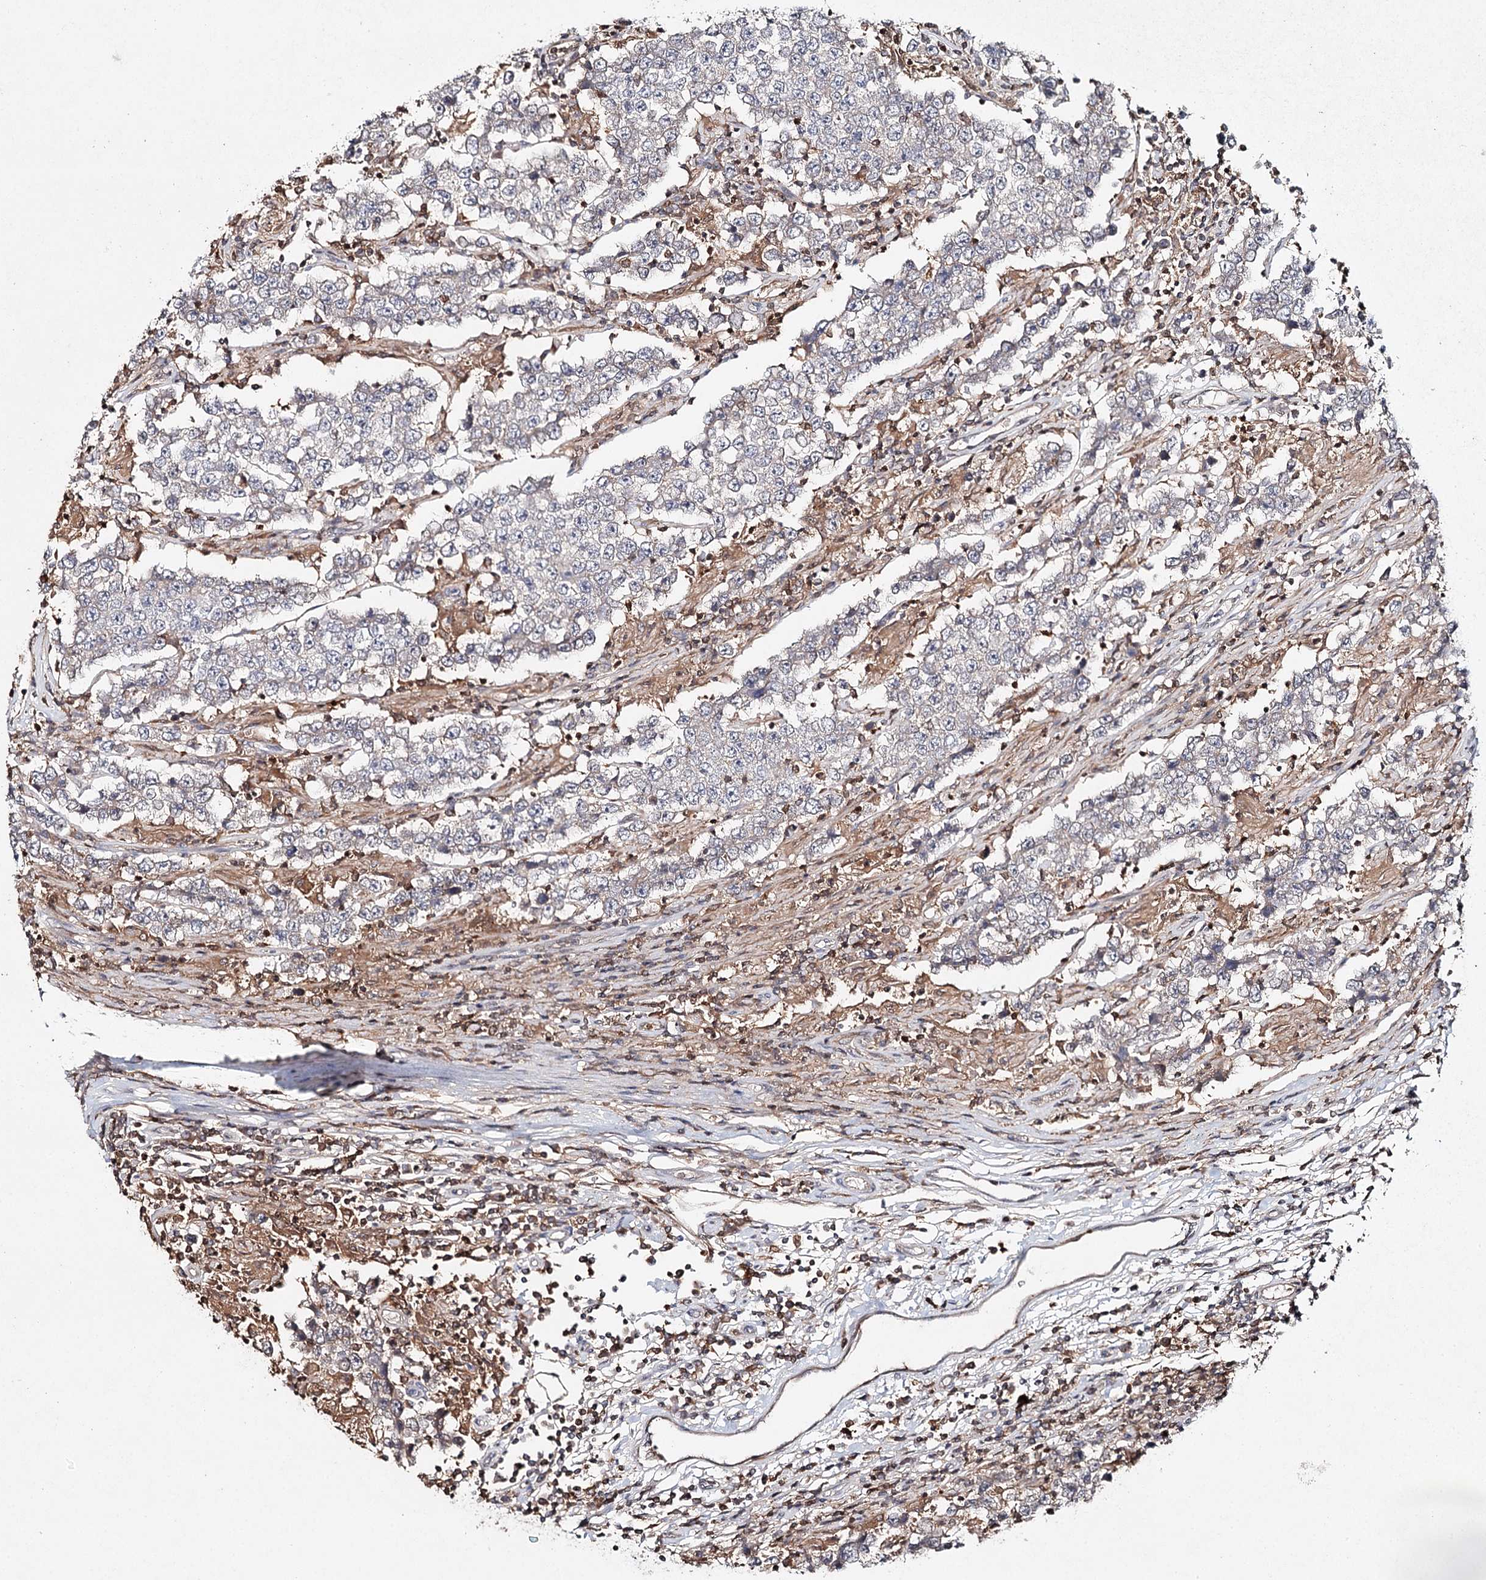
{"staining": {"intensity": "negative", "quantity": "none", "location": "none"}, "tissue": "testis cancer", "cell_type": "Tumor cells", "image_type": "cancer", "snomed": [{"axis": "morphology", "description": "Normal tissue, NOS"}, {"axis": "morphology", "description": "Urothelial carcinoma, High grade"}, {"axis": "morphology", "description": "Seminoma, NOS"}, {"axis": "morphology", "description": "Carcinoma, Embryonal, NOS"}, {"axis": "topography", "description": "Urinary bladder"}, {"axis": "topography", "description": "Testis"}], "caption": "Immunohistochemical staining of human testis seminoma exhibits no significant staining in tumor cells.", "gene": "SLC41A2", "patient": {"sex": "male", "age": 41}}